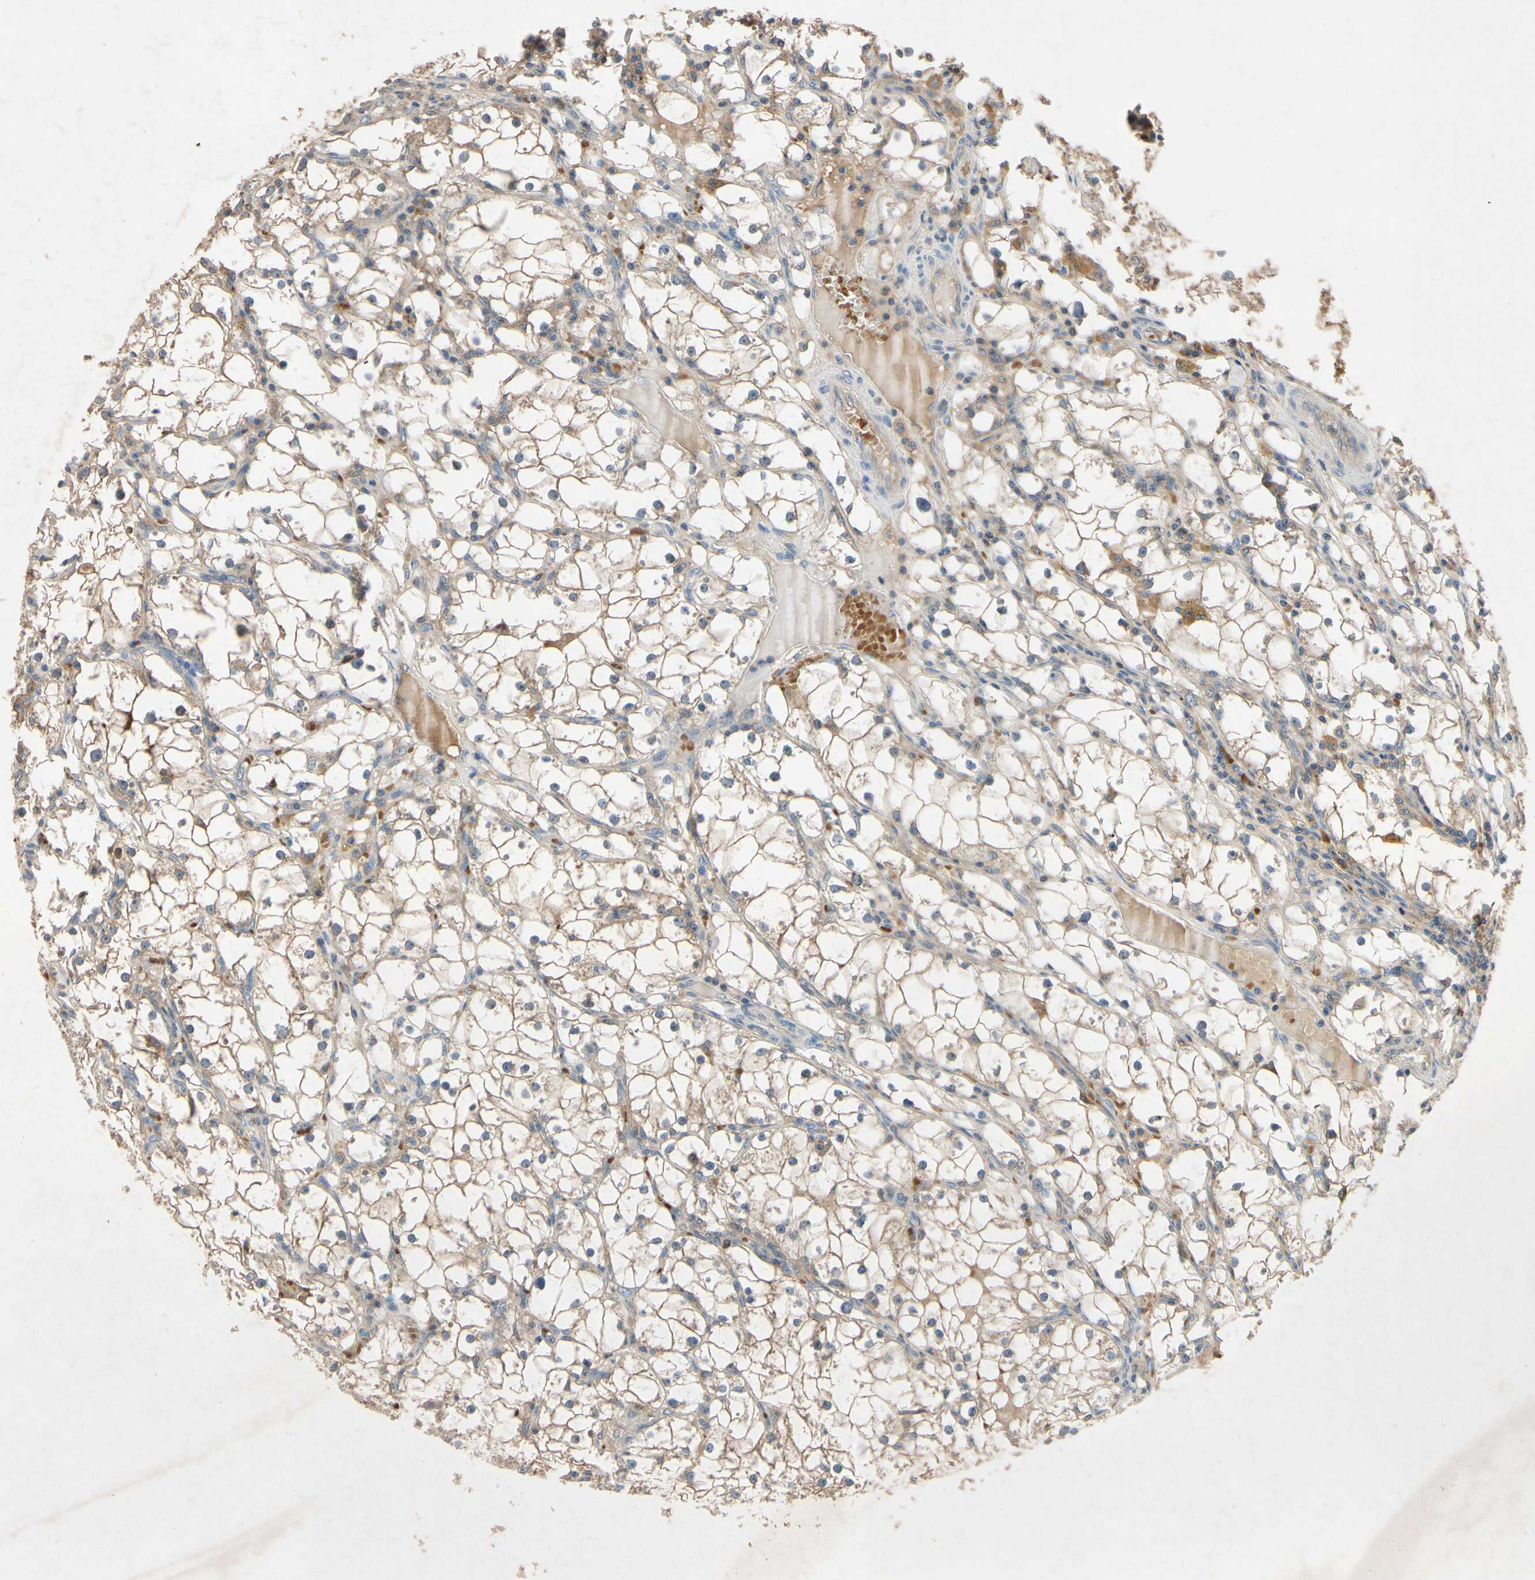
{"staining": {"intensity": "weak", "quantity": ">75%", "location": "cytoplasmic/membranous"}, "tissue": "renal cancer", "cell_type": "Tumor cells", "image_type": "cancer", "snomed": [{"axis": "morphology", "description": "Adenocarcinoma, NOS"}, {"axis": "topography", "description": "Kidney"}], "caption": "Immunohistochemical staining of human renal adenocarcinoma reveals low levels of weak cytoplasmic/membranous protein staining in approximately >75% of tumor cells.", "gene": "IL1RL1", "patient": {"sex": "male", "age": 56}}